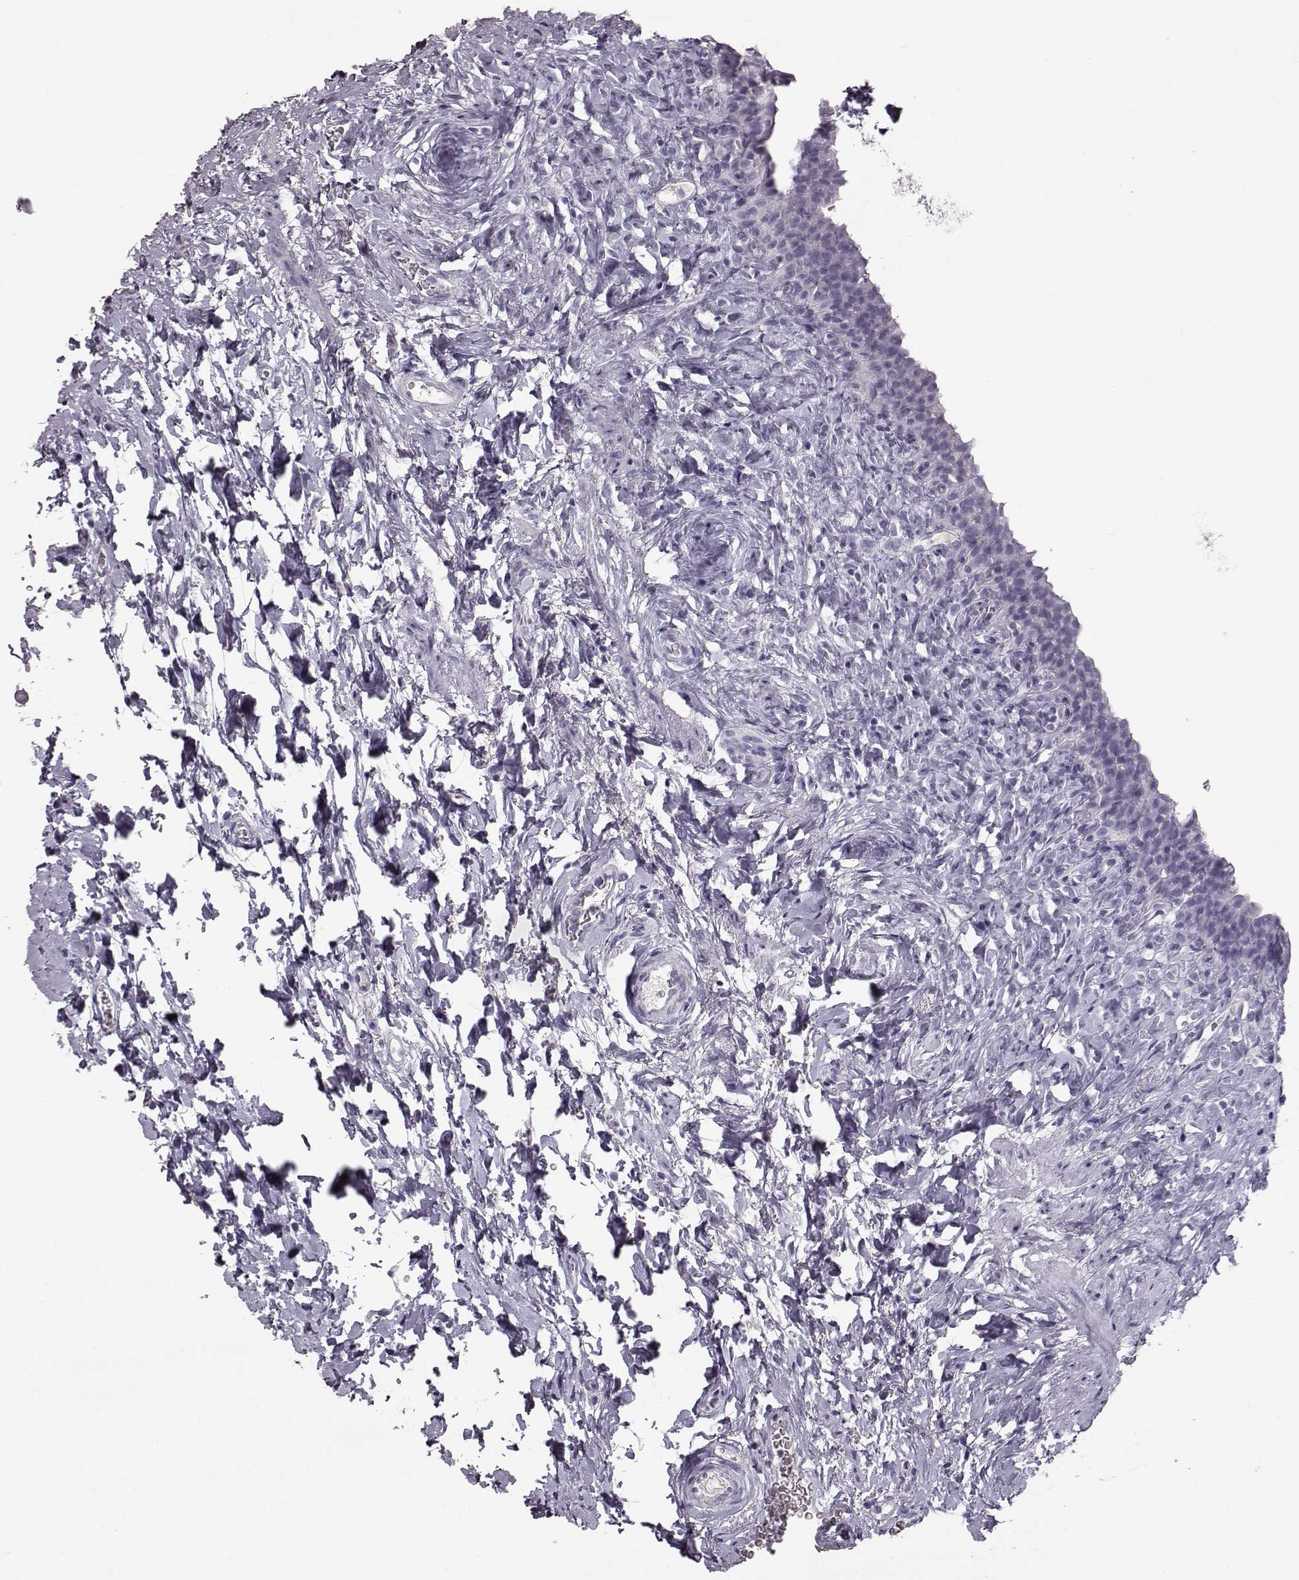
{"staining": {"intensity": "negative", "quantity": "none", "location": "none"}, "tissue": "urinary bladder", "cell_type": "Urothelial cells", "image_type": "normal", "snomed": [{"axis": "morphology", "description": "Normal tissue, NOS"}, {"axis": "topography", "description": "Urinary bladder"}], "caption": "Immunohistochemistry (IHC) photomicrograph of unremarkable urinary bladder: urinary bladder stained with DAB exhibits no significant protein expression in urothelial cells. (DAB (3,3'-diaminobenzidine) immunohistochemistry, high magnification).", "gene": "CCL19", "patient": {"sex": "male", "age": 76}}